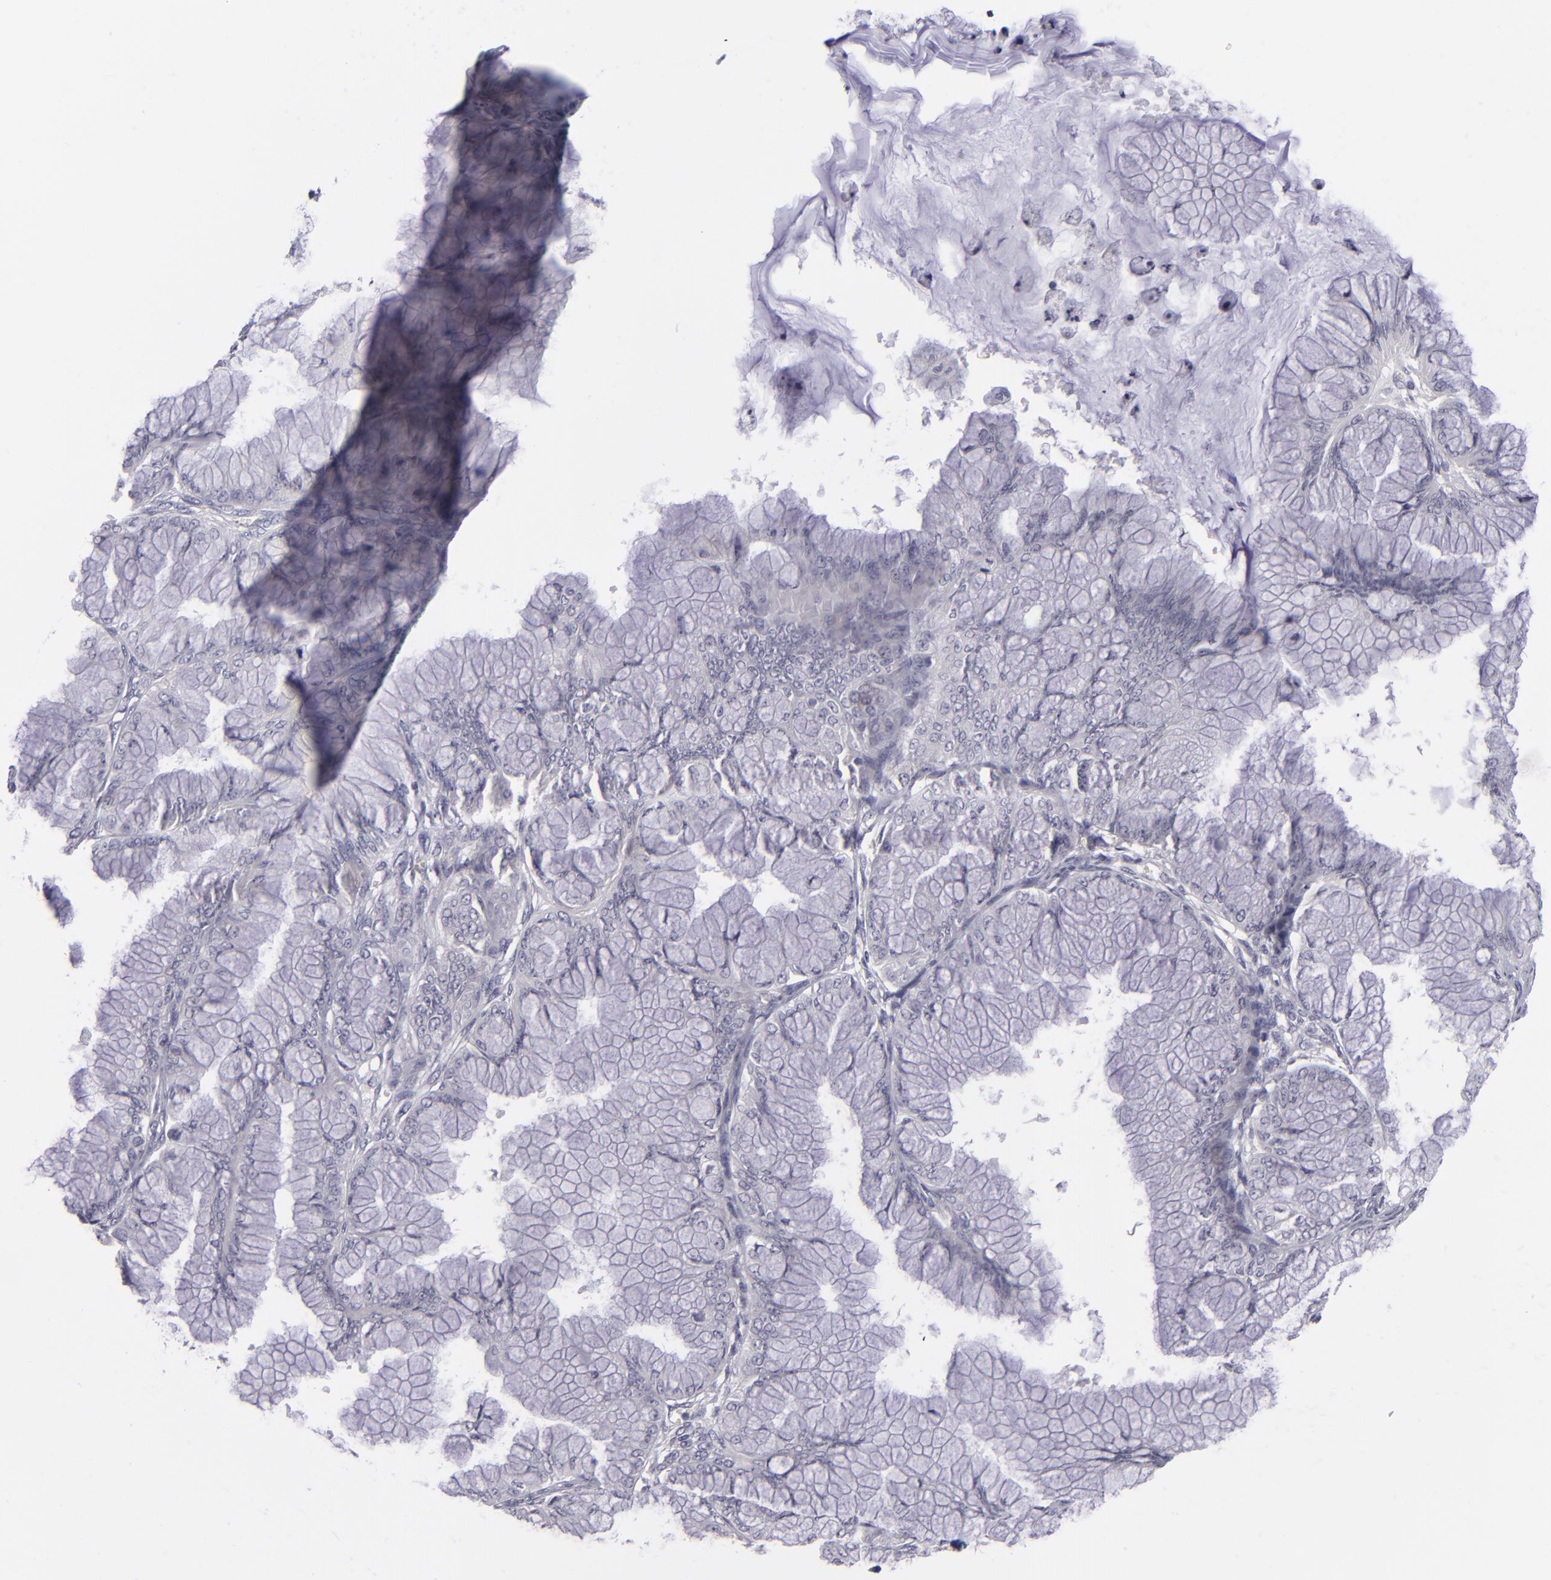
{"staining": {"intensity": "negative", "quantity": "none", "location": "none"}, "tissue": "ovarian cancer", "cell_type": "Tumor cells", "image_type": "cancer", "snomed": [{"axis": "morphology", "description": "Cystadenocarcinoma, mucinous, NOS"}, {"axis": "topography", "description": "Ovary"}], "caption": "Ovarian mucinous cystadenocarcinoma was stained to show a protein in brown. There is no significant positivity in tumor cells.", "gene": "DLG4", "patient": {"sex": "female", "age": 63}}